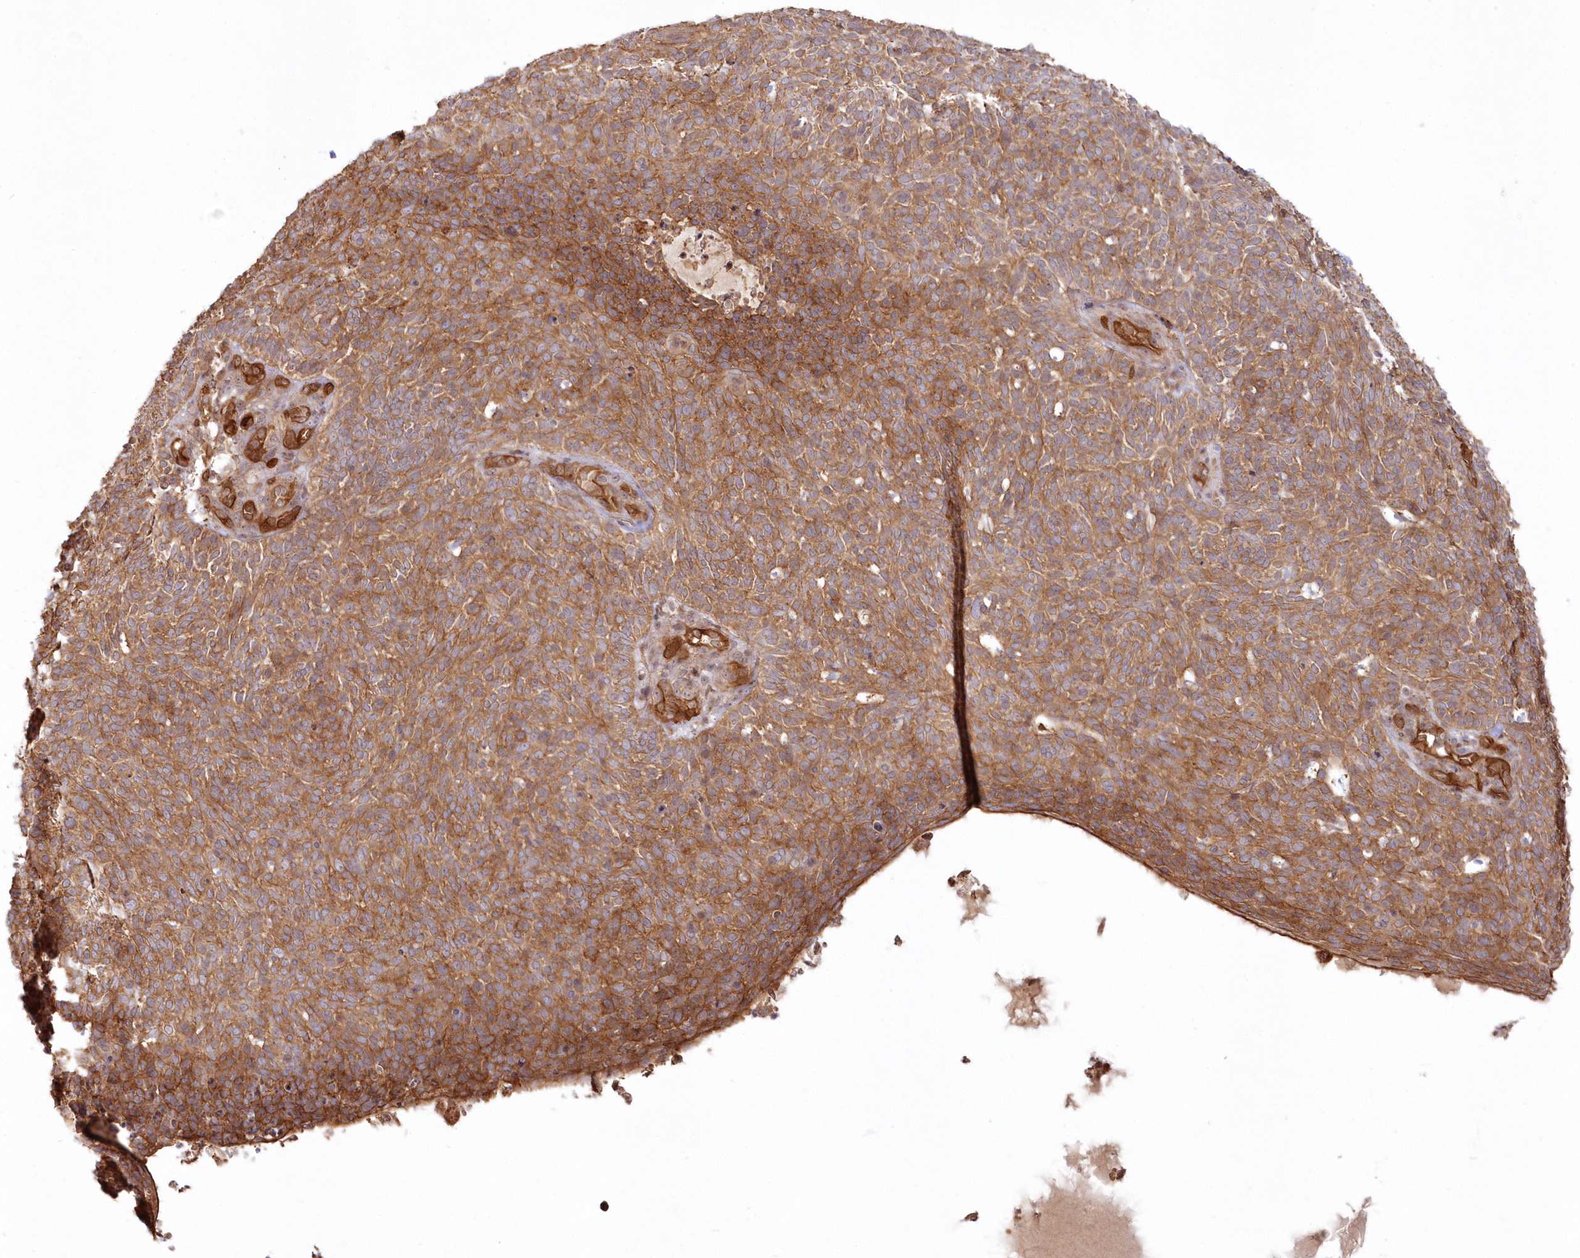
{"staining": {"intensity": "moderate", "quantity": ">75%", "location": "cytoplasmic/membranous"}, "tissue": "skin cancer", "cell_type": "Tumor cells", "image_type": "cancer", "snomed": [{"axis": "morphology", "description": "Squamous cell carcinoma, NOS"}, {"axis": "topography", "description": "Skin"}], "caption": "Brown immunohistochemical staining in squamous cell carcinoma (skin) reveals moderate cytoplasmic/membranous expression in about >75% of tumor cells.", "gene": "RGCC", "patient": {"sex": "female", "age": 90}}